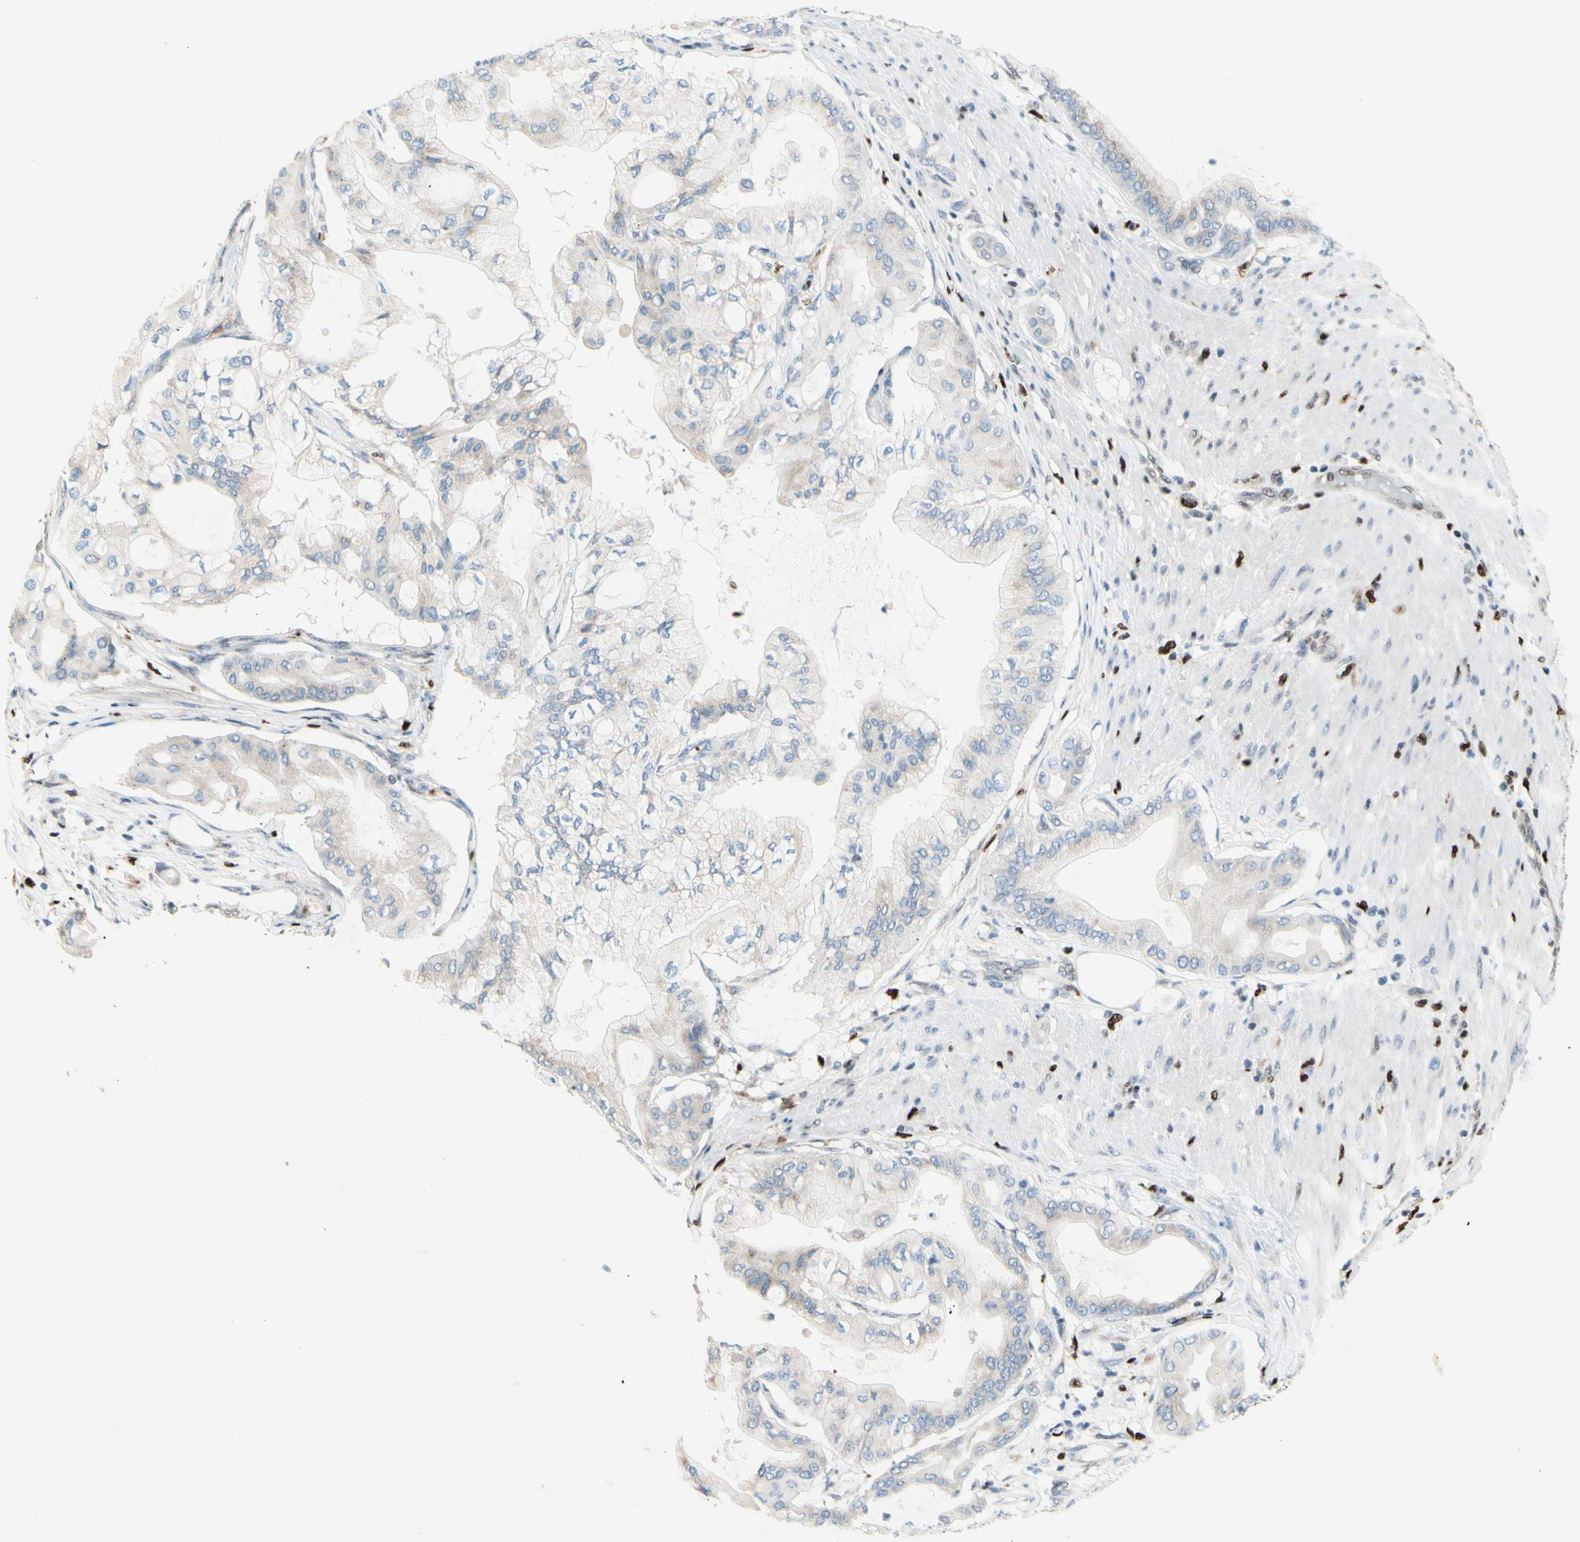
{"staining": {"intensity": "negative", "quantity": "none", "location": "none"}, "tissue": "pancreatic cancer", "cell_type": "Tumor cells", "image_type": "cancer", "snomed": [{"axis": "morphology", "description": "Adenocarcinoma, NOS"}, {"axis": "morphology", "description": "Adenocarcinoma, metastatic, NOS"}, {"axis": "topography", "description": "Lymph node"}, {"axis": "topography", "description": "Pancreas"}, {"axis": "topography", "description": "Duodenum"}], "caption": "An image of human adenocarcinoma (pancreatic) is negative for staining in tumor cells.", "gene": "EED", "patient": {"sex": "female", "age": 64}}